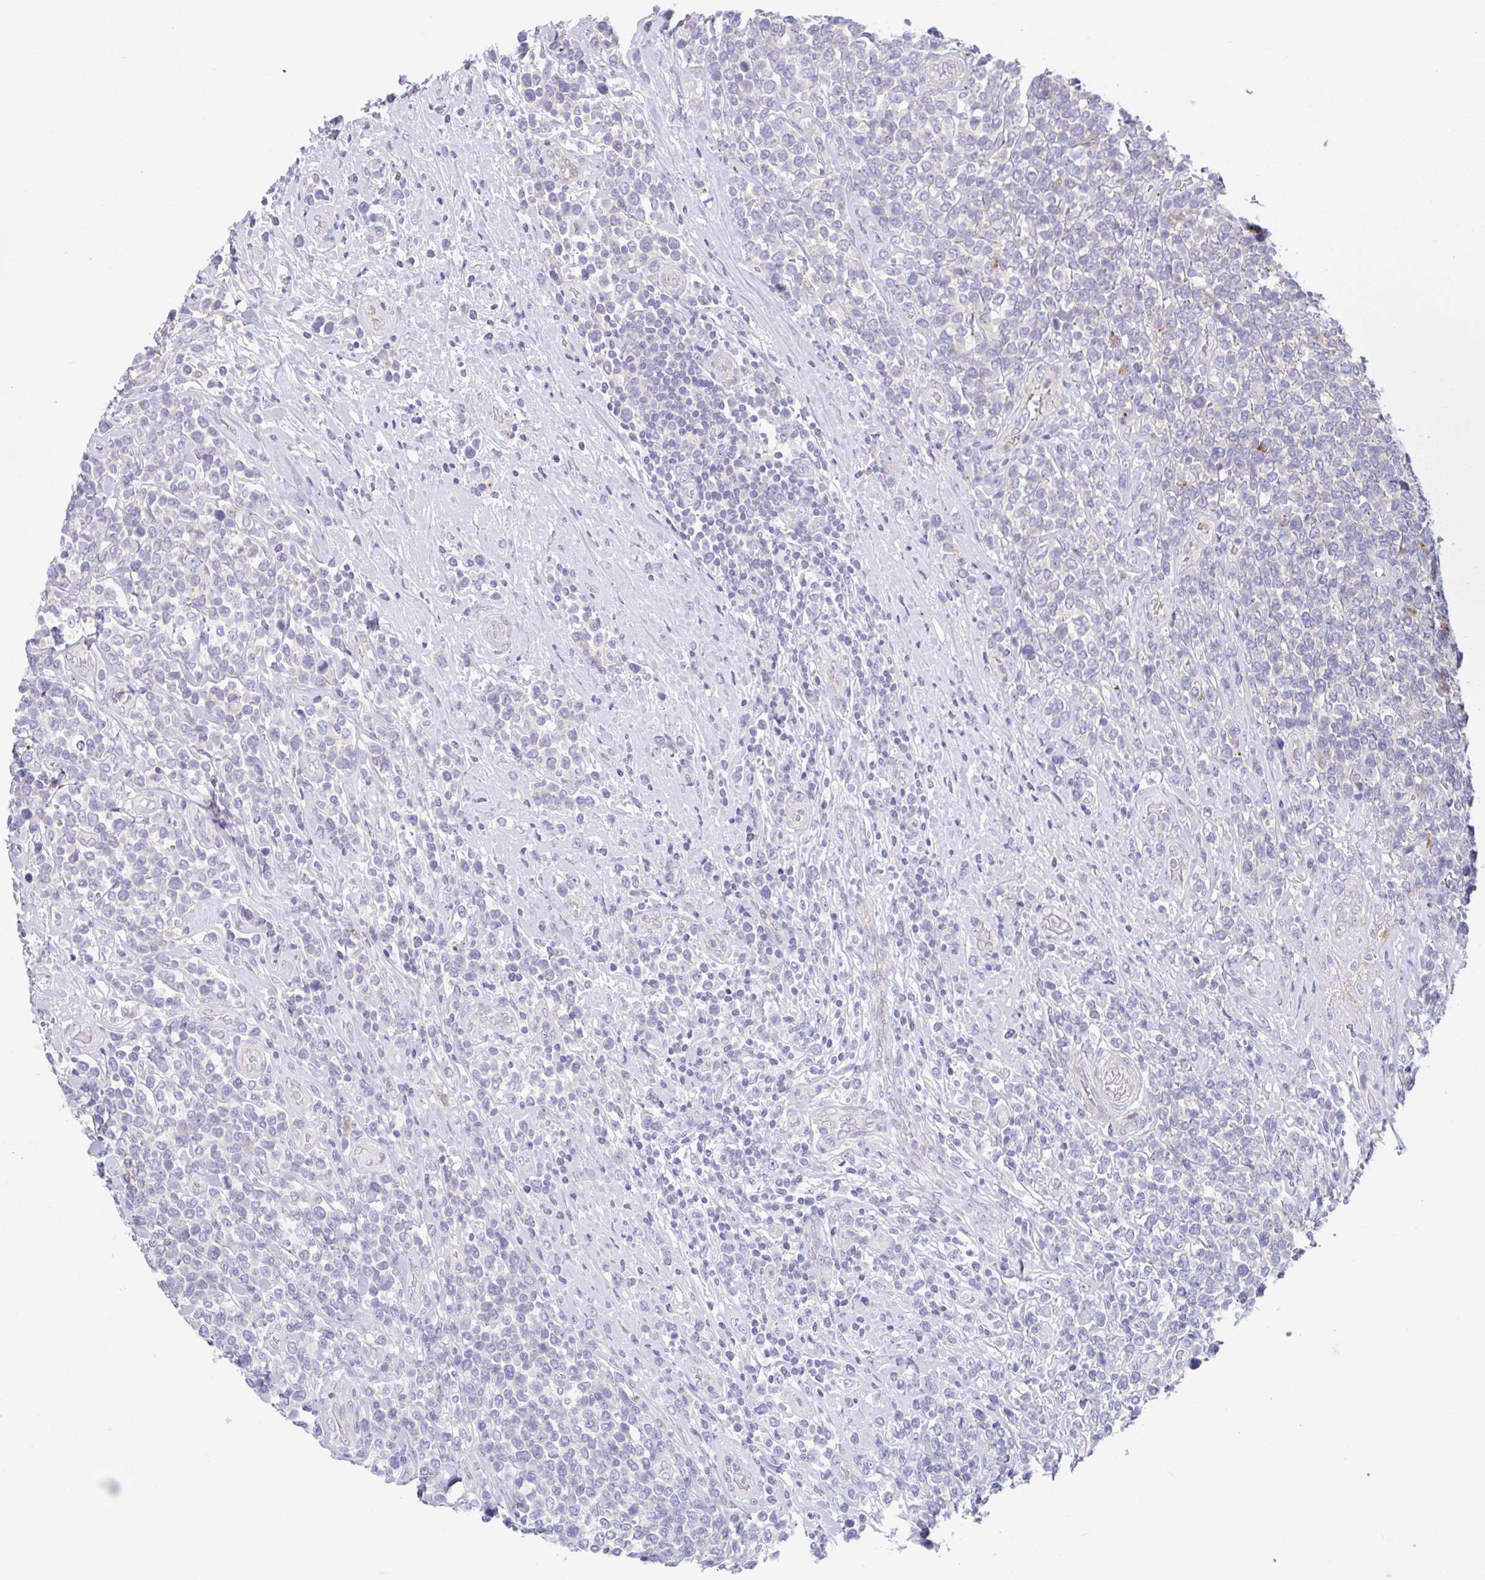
{"staining": {"intensity": "negative", "quantity": "none", "location": "none"}, "tissue": "lymphoma", "cell_type": "Tumor cells", "image_type": "cancer", "snomed": [{"axis": "morphology", "description": "Malignant lymphoma, non-Hodgkin's type, High grade"}, {"axis": "topography", "description": "Soft tissue"}], "caption": "IHC of malignant lymphoma, non-Hodgkin's type (high-grade) exhibits no staining in tumor cells.", "gene": "LENG9", "patient": {"sex": "female", "age": 56}}